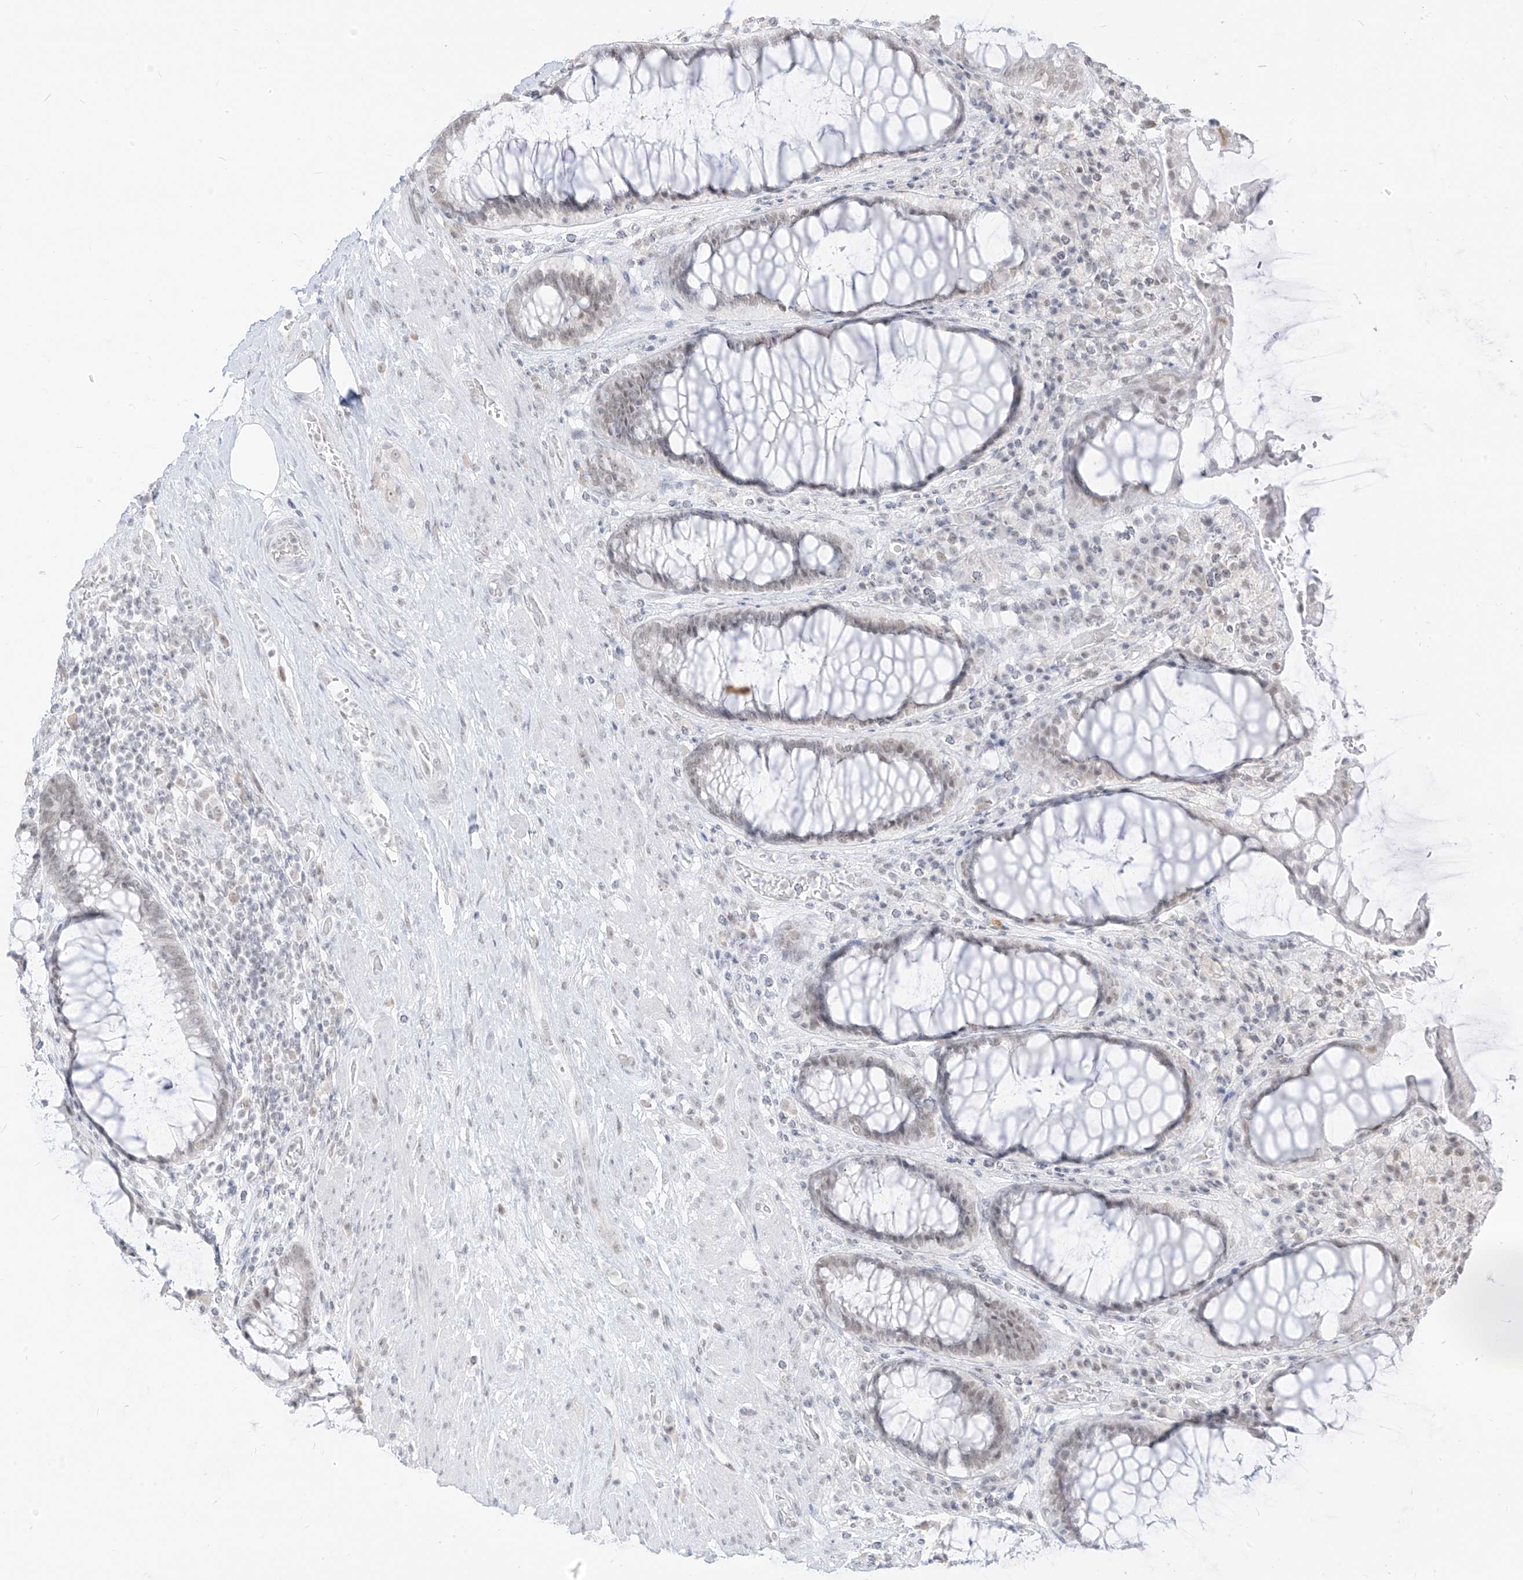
{"staining": {"intensity": "weak", "quantity": "25%-75%", "location": "nuclear"}, "tissue": "rectum", "cell_type": "Glandular cells", "image_type": "normal", "snomed": [{"axis": "morphology", "description": "Normal tissue, NOS"}, {"axis": "topography", "description": "Rectum"}], "caption": "Protein staining displays weak nuclear positivity in about 25%-75% of glandular cells in benign rectum.", "gene": "SUPT5H", "patient": {"sex": "male", "age": 64}}